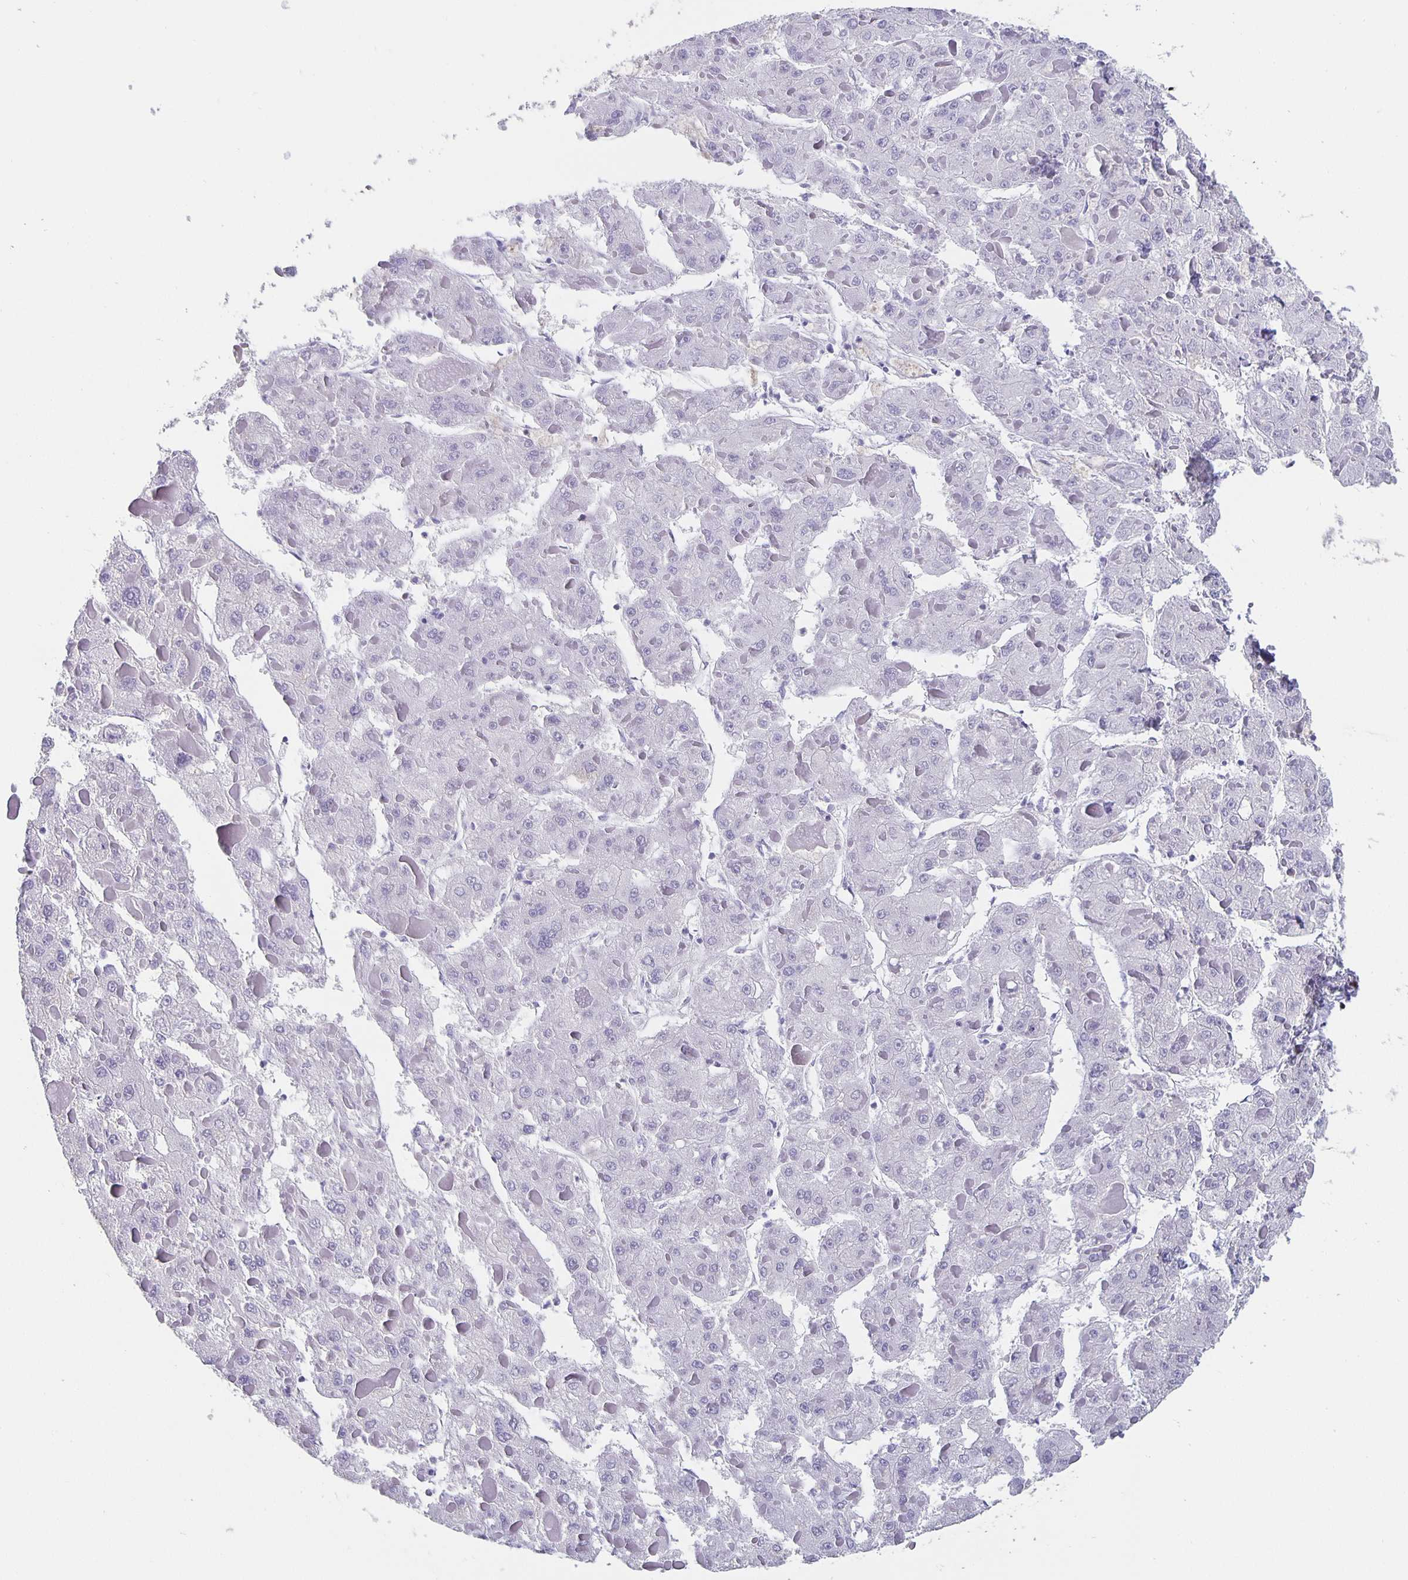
{"staining": {"intensity": "negative", "quantity": "none", "location": "none"}, "tissue": "liver cancer", "cell_type": "Tumor cells", "image_type": "cancer", "snomed": [{"axis": "morphology", "description": "Carcinoma, Hepatocellular, NOS"}, {"axis": "topography", "description": "Liver"}], "caption": "Tumor cells show no significant staining in liver hepatocellular carcinoma. (DAB IHC visualized using brightfield microscopy, high magnification).", "gene": "SATB2", "patient": {"sex": "female", "age": 73}}